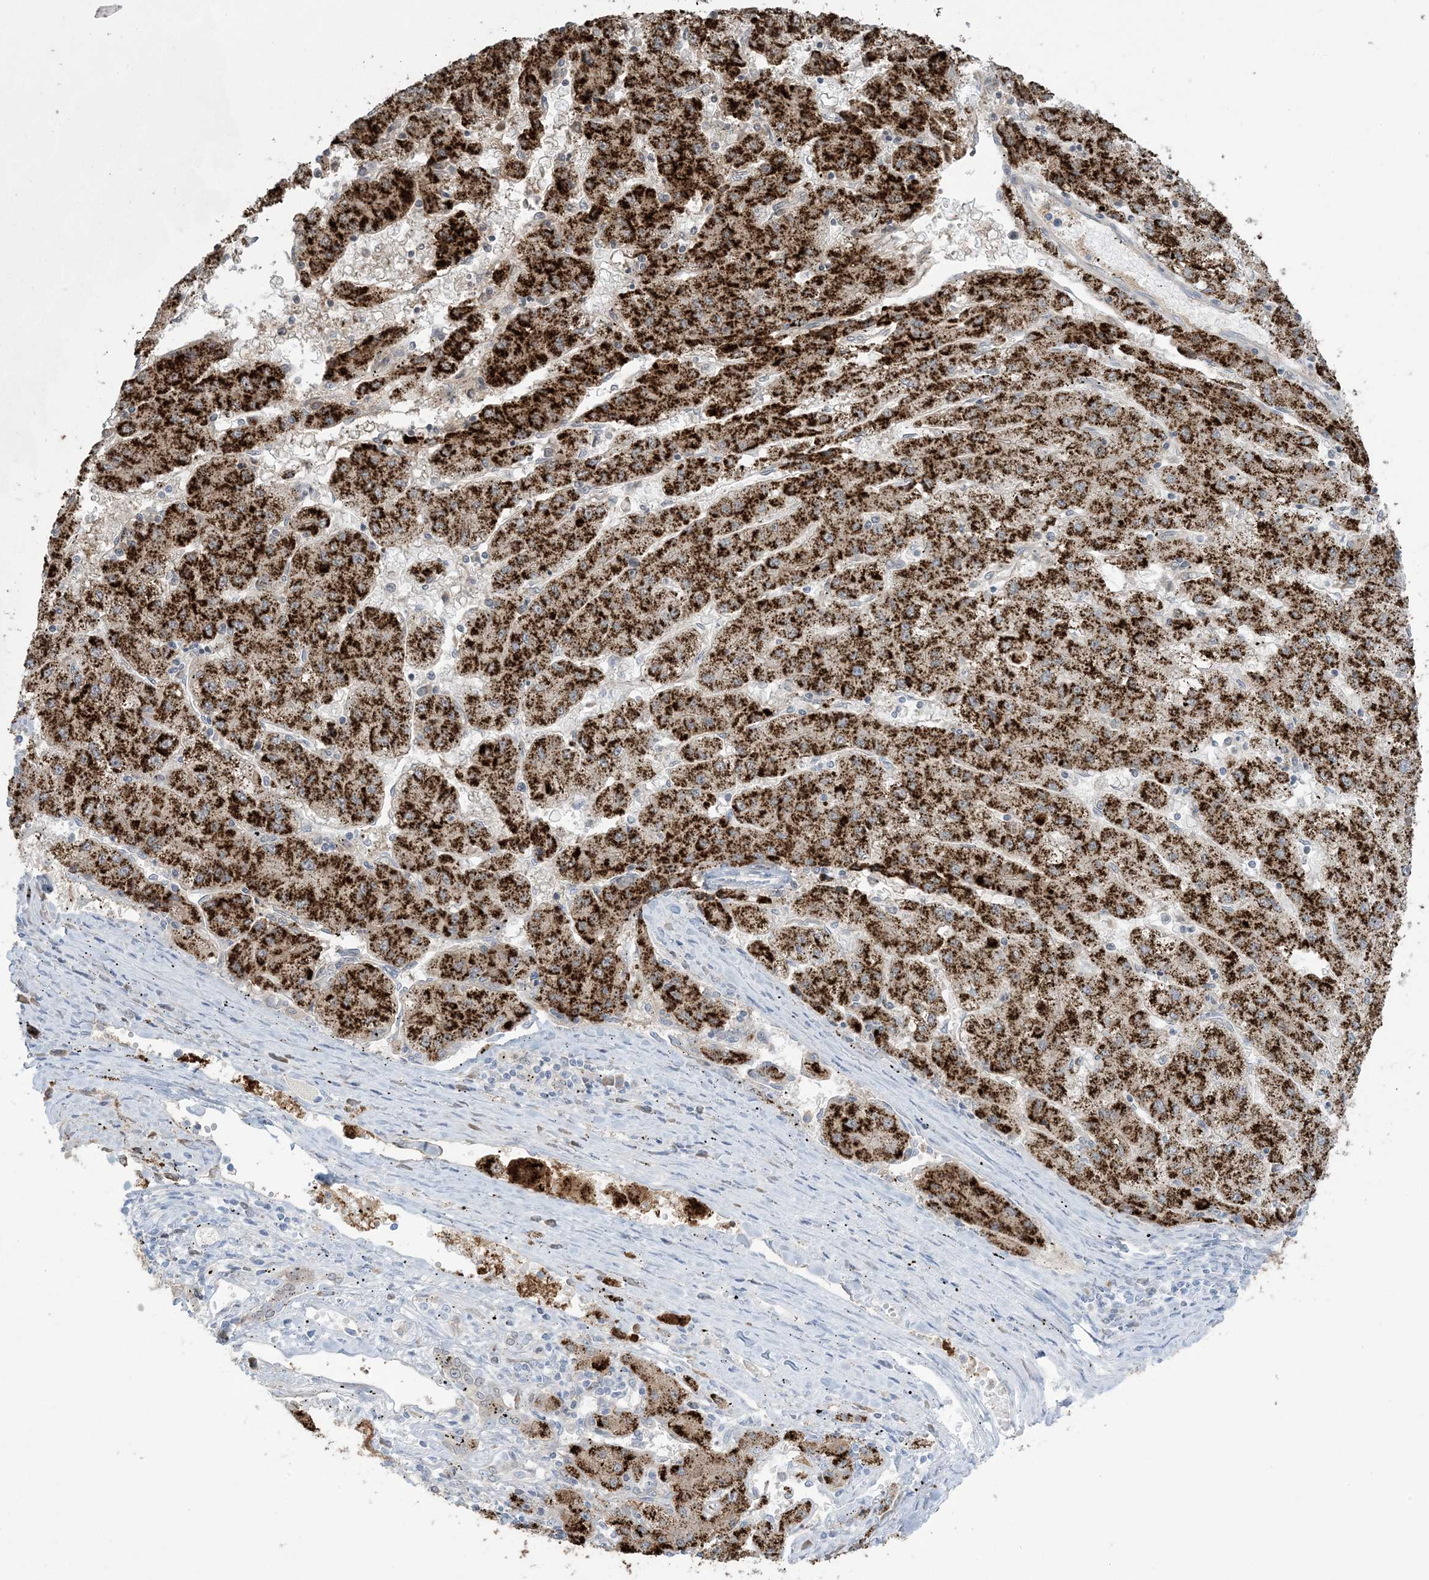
{"staining": {"intensity": "strong", "quantity": ">75%", "location": "cytoplasmic/membranous"}, "tissue": "liver cancer", "cell_type": "Tumor cells", "image_type": "cancer", "snomed": [{"axis": "morphology", "description": "Carcinoma, Hepatocellular, NOS"}, {"axis": "topography", "description": "Liver"}], "caption": "Tumor cells display high levels of strong cytoplasmic/membranous positivity in approximately >75% of cells in human liver cancer (hepatocellular carcinoma).", "gene": "AGXT", "patient": {"sex": "male", "age": 72}}